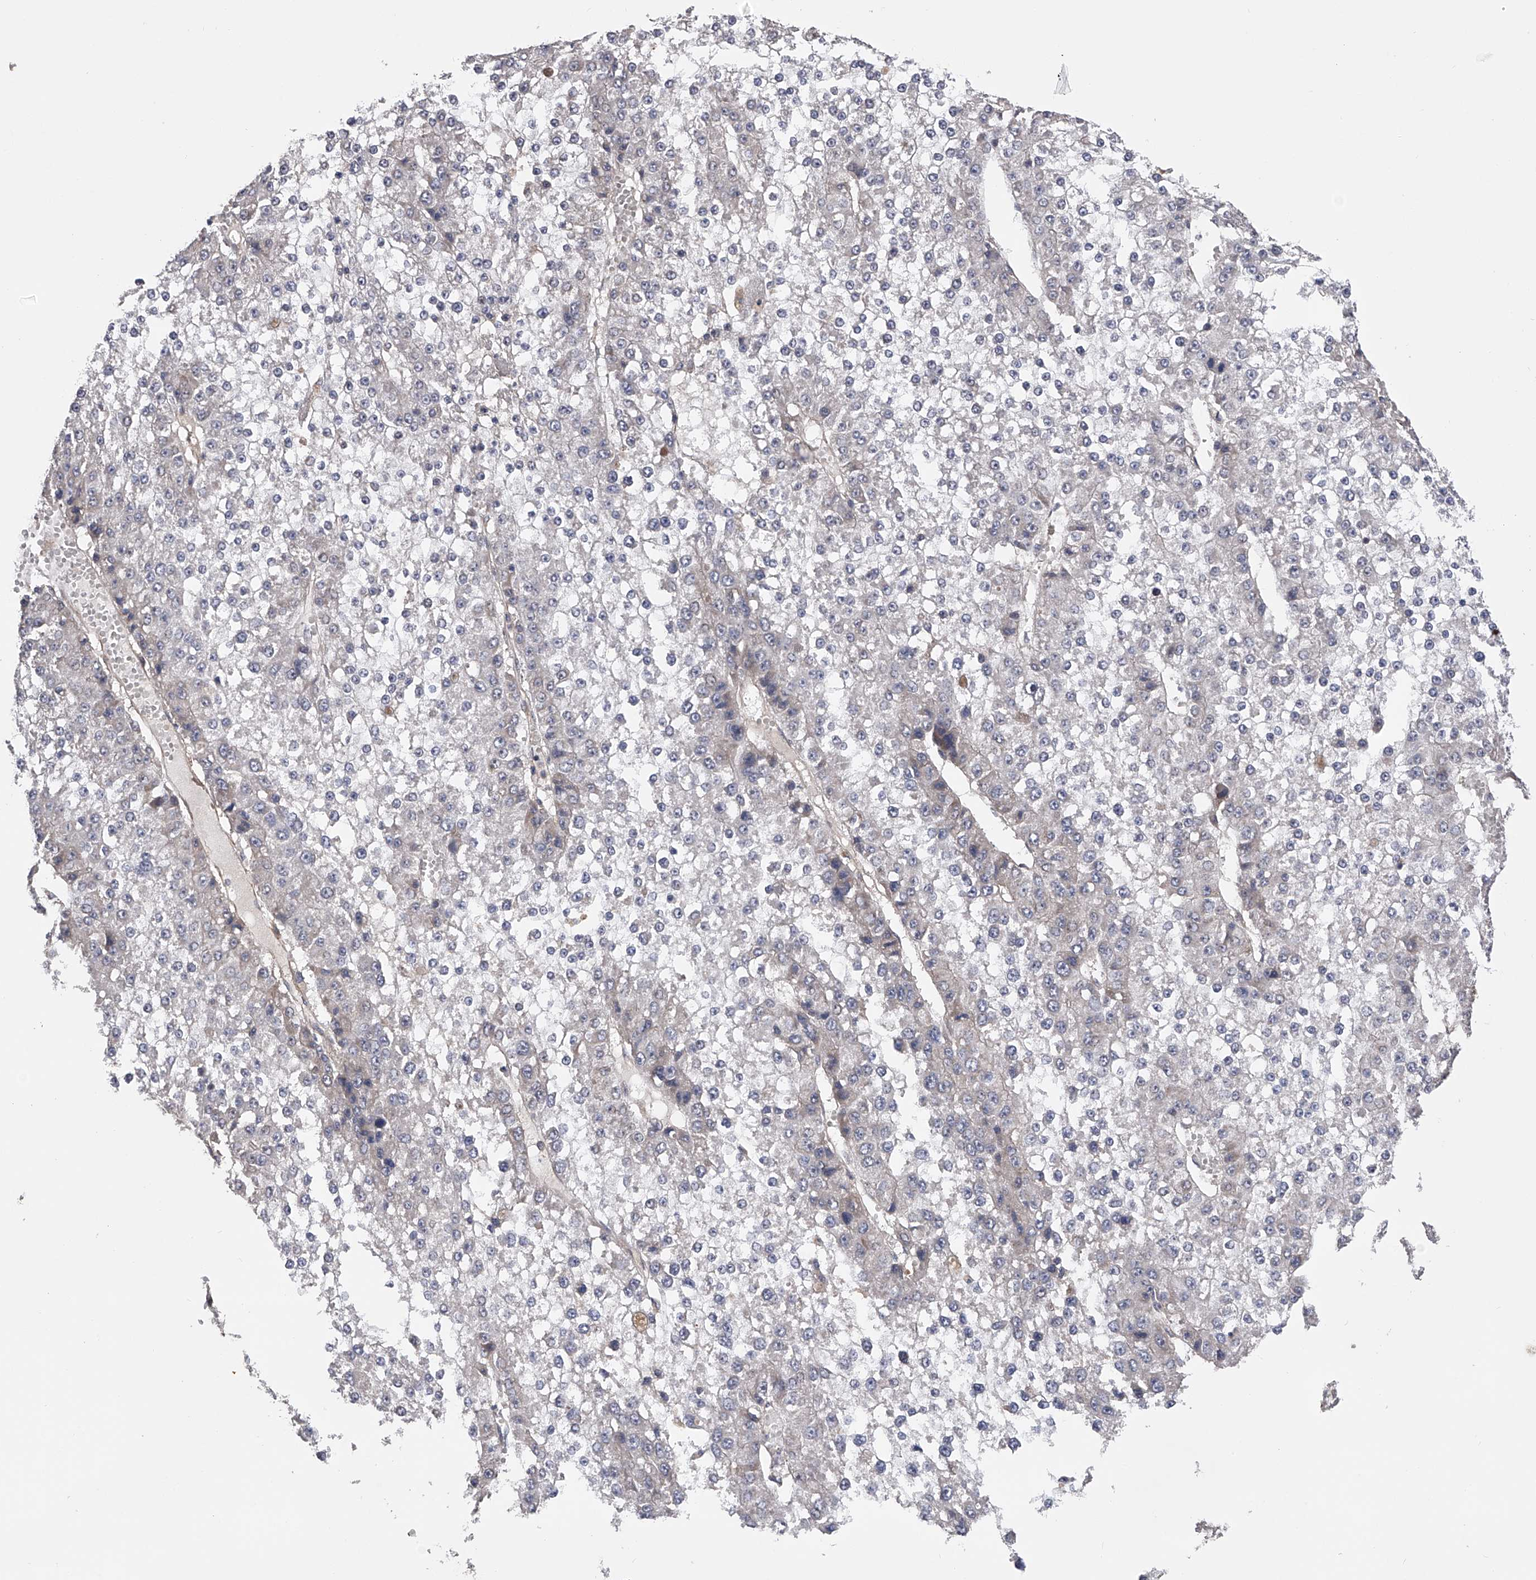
{"staining": {"intensity": "negative", "quantity": "none", "location": "none"}, "tissue": "liver cancer", "cell_type": "Tumor cells", "image_type": "cancer", "snomed": [{"axis": "morphology", "description": "Carcinoma, Hepatocellular, NOS"}, {"axis": "topography", "description": "Liver"}], "caption": "Tumor cells are negative for protein expression in human liver cancer.", "gene": "CFAP298", "patient": {"sex": "female", "age": 73}}